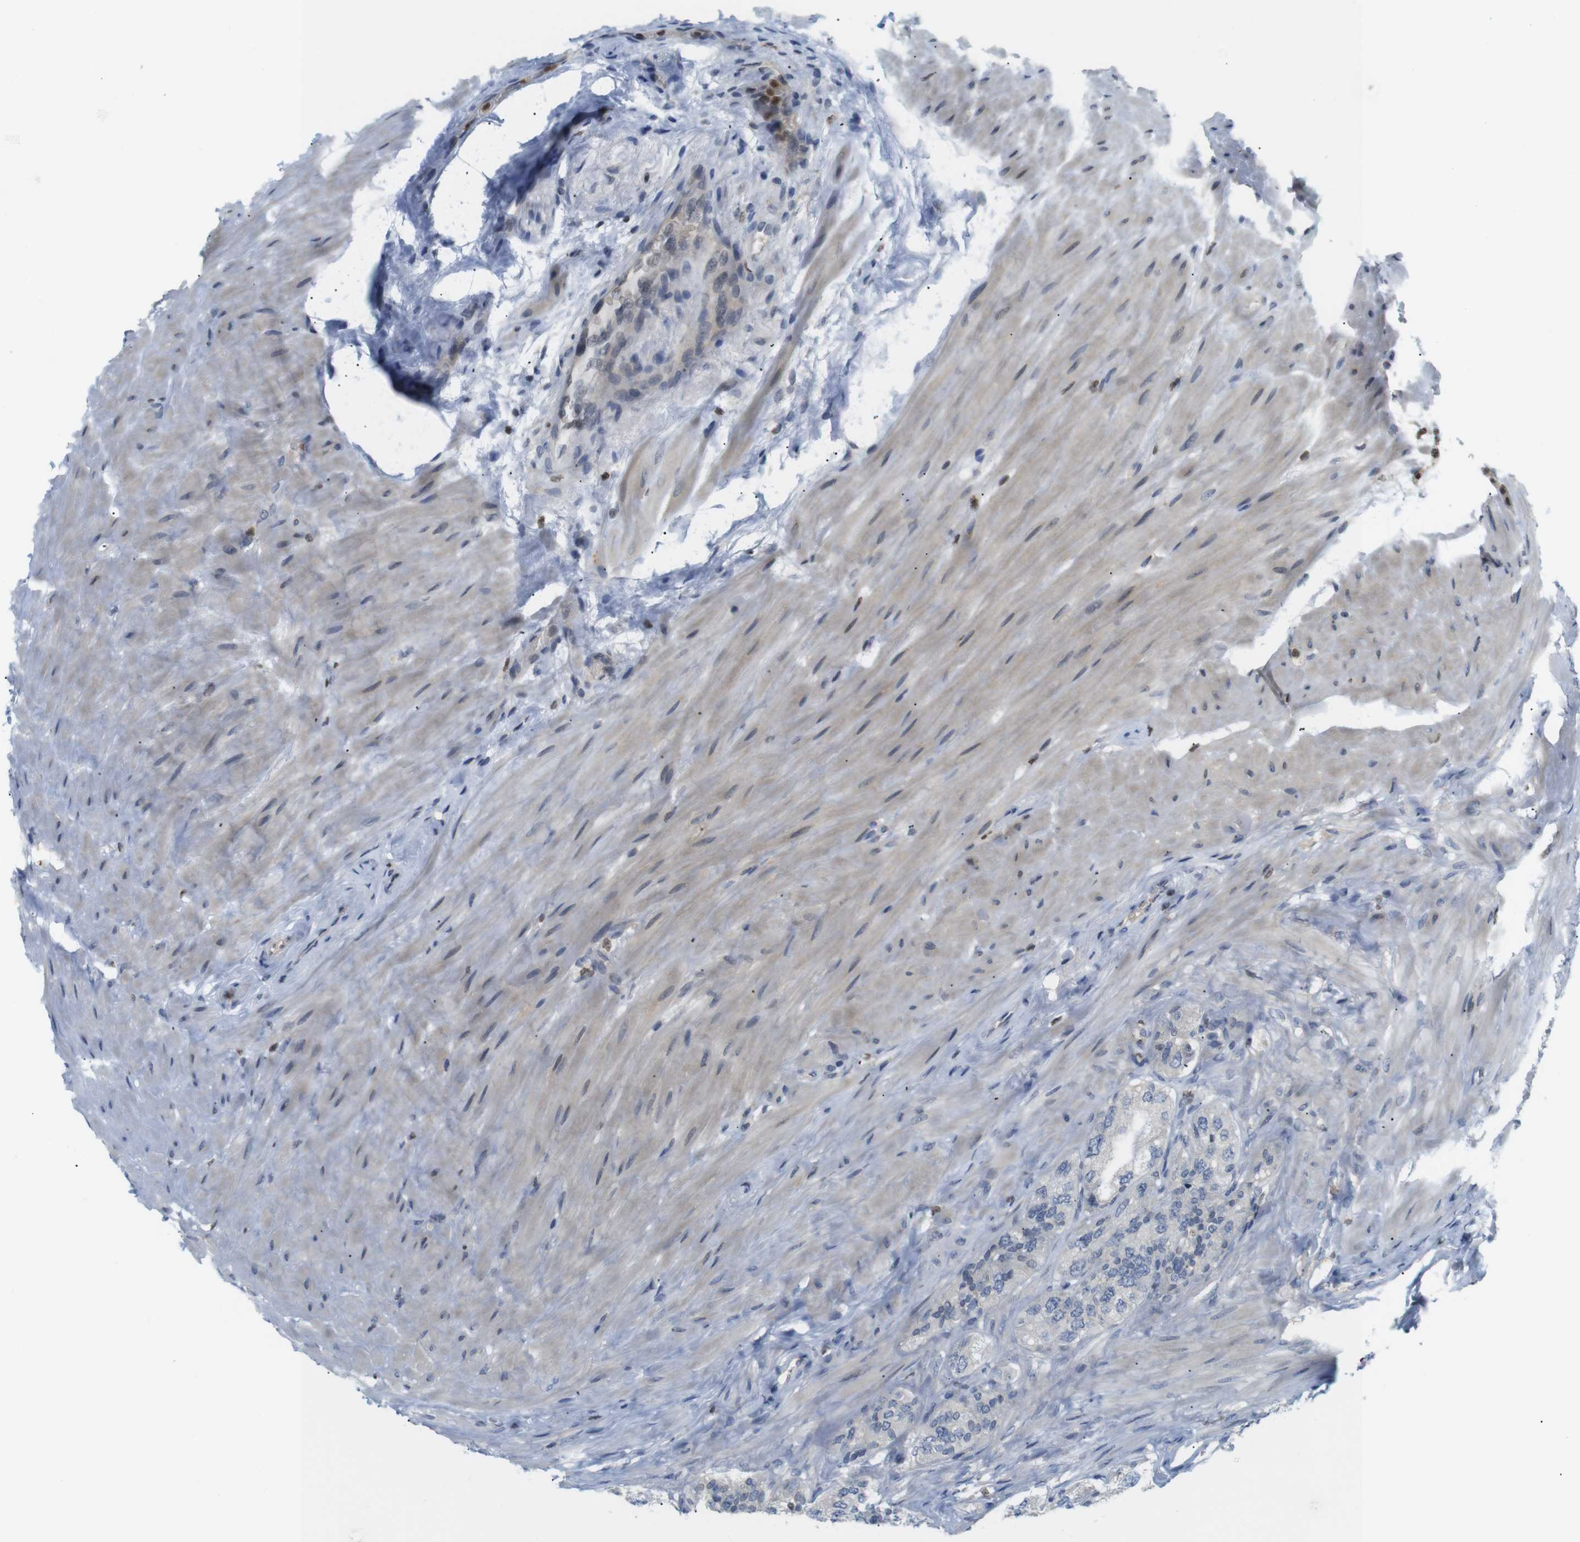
{"staining": {"intensity": "negative", "quantity": "none", "location": "none"}, "tissue": "seminal vesicle", "cell_type": "Glandular cells", "image_type": "normal", "snomed": [{"axis": "morphology", "description": "Normal tissue, NOS"}, {"axis": "topography", "description": "Seminal veicle"}], "caption": "A histopathology image of seminal vesicle stained for a protein shows no brown staining in glandular cells. The staining is performed using DAB (3,3'-diaminobenzidine) brown chromogen with nuclei counter-stained in using hematoxylin.", "gene": "MBD1", "patient": {"sex": "male", "age": 68}}